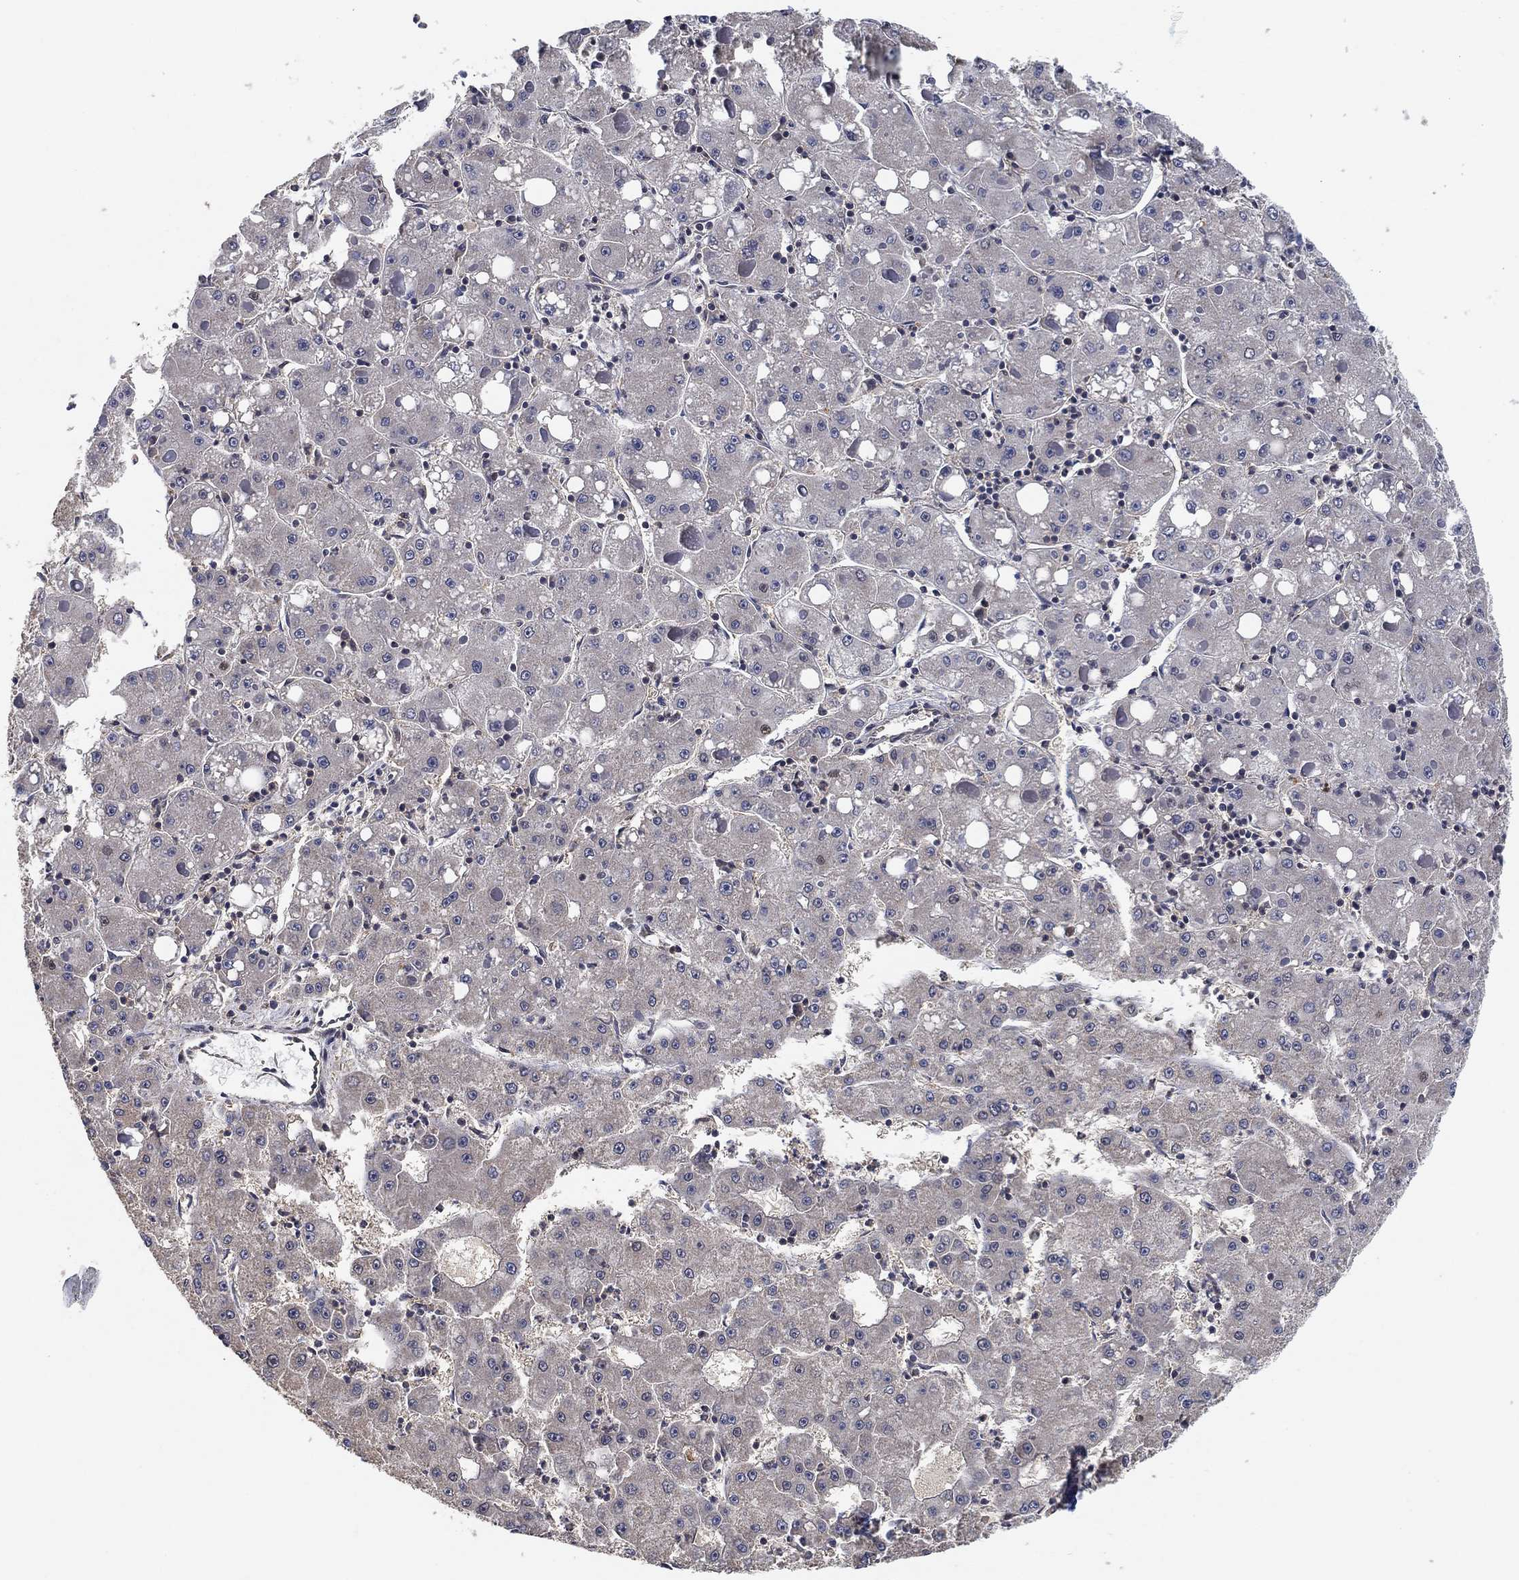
{"staining": {"intensity": "negative", "quantity": "none", "location": "none"}, "tissue": "liver cancer", "cell_type": "Tumor cells", "image_type": "cancer", "snomed": [{"axis": "morphology", "description": "Carcinoma, Hepatocellular, NOS"}, {"axis": "topography", "description": "Liver"}], "caption": "DAB (3,3'-diaminobenzidine) immunohistochemical staining of liver cancer exhibits no significant expression in tumor cells. The staining was performed using DAB to visualize the protein expression in brown, while the nuclei were stained in blue with hematoxylin (Magnification: 20x).", "gene": "CCDC43", "patient": {"sex": "male", "age": 73}}